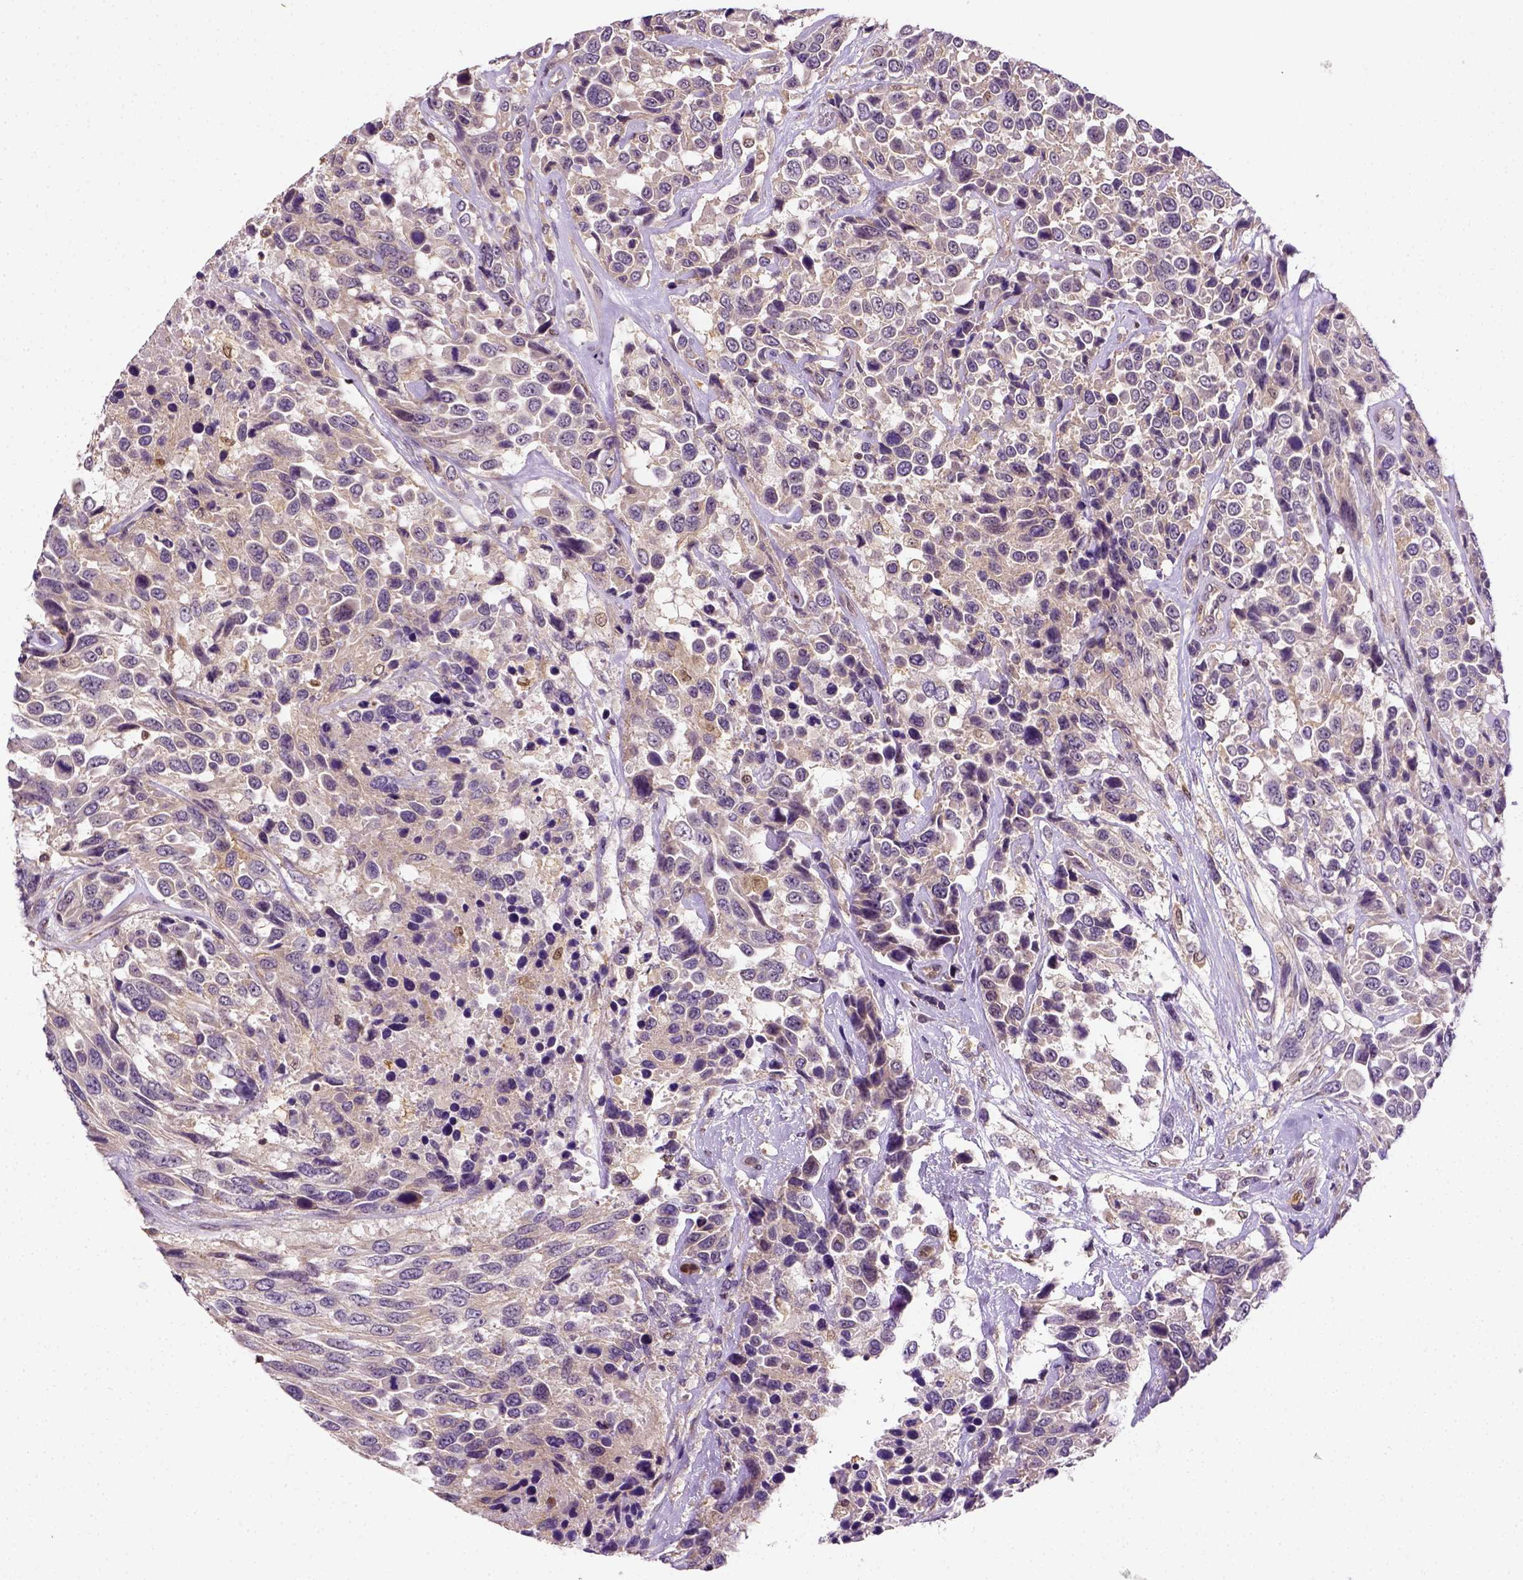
{"staining": {"intensity": "weak", "quantity": ">75%", "location": "cytoplasmic/membranous"}, "tissue": "urothelial cancer", "cell_type": "Tumor cells", "image_type": "cancer", "snomed": [{"axis": "morphology", "description": "Urothelial carcinoma, High grade"}, {"axis": "topography", "description": "Urinary bladder"}], "caption": "Urothelial cancer stained with a protein marker displays weak staining in tumor cells.", "gene": "MATK", "patient": {"sex": "female", "age": 70}}